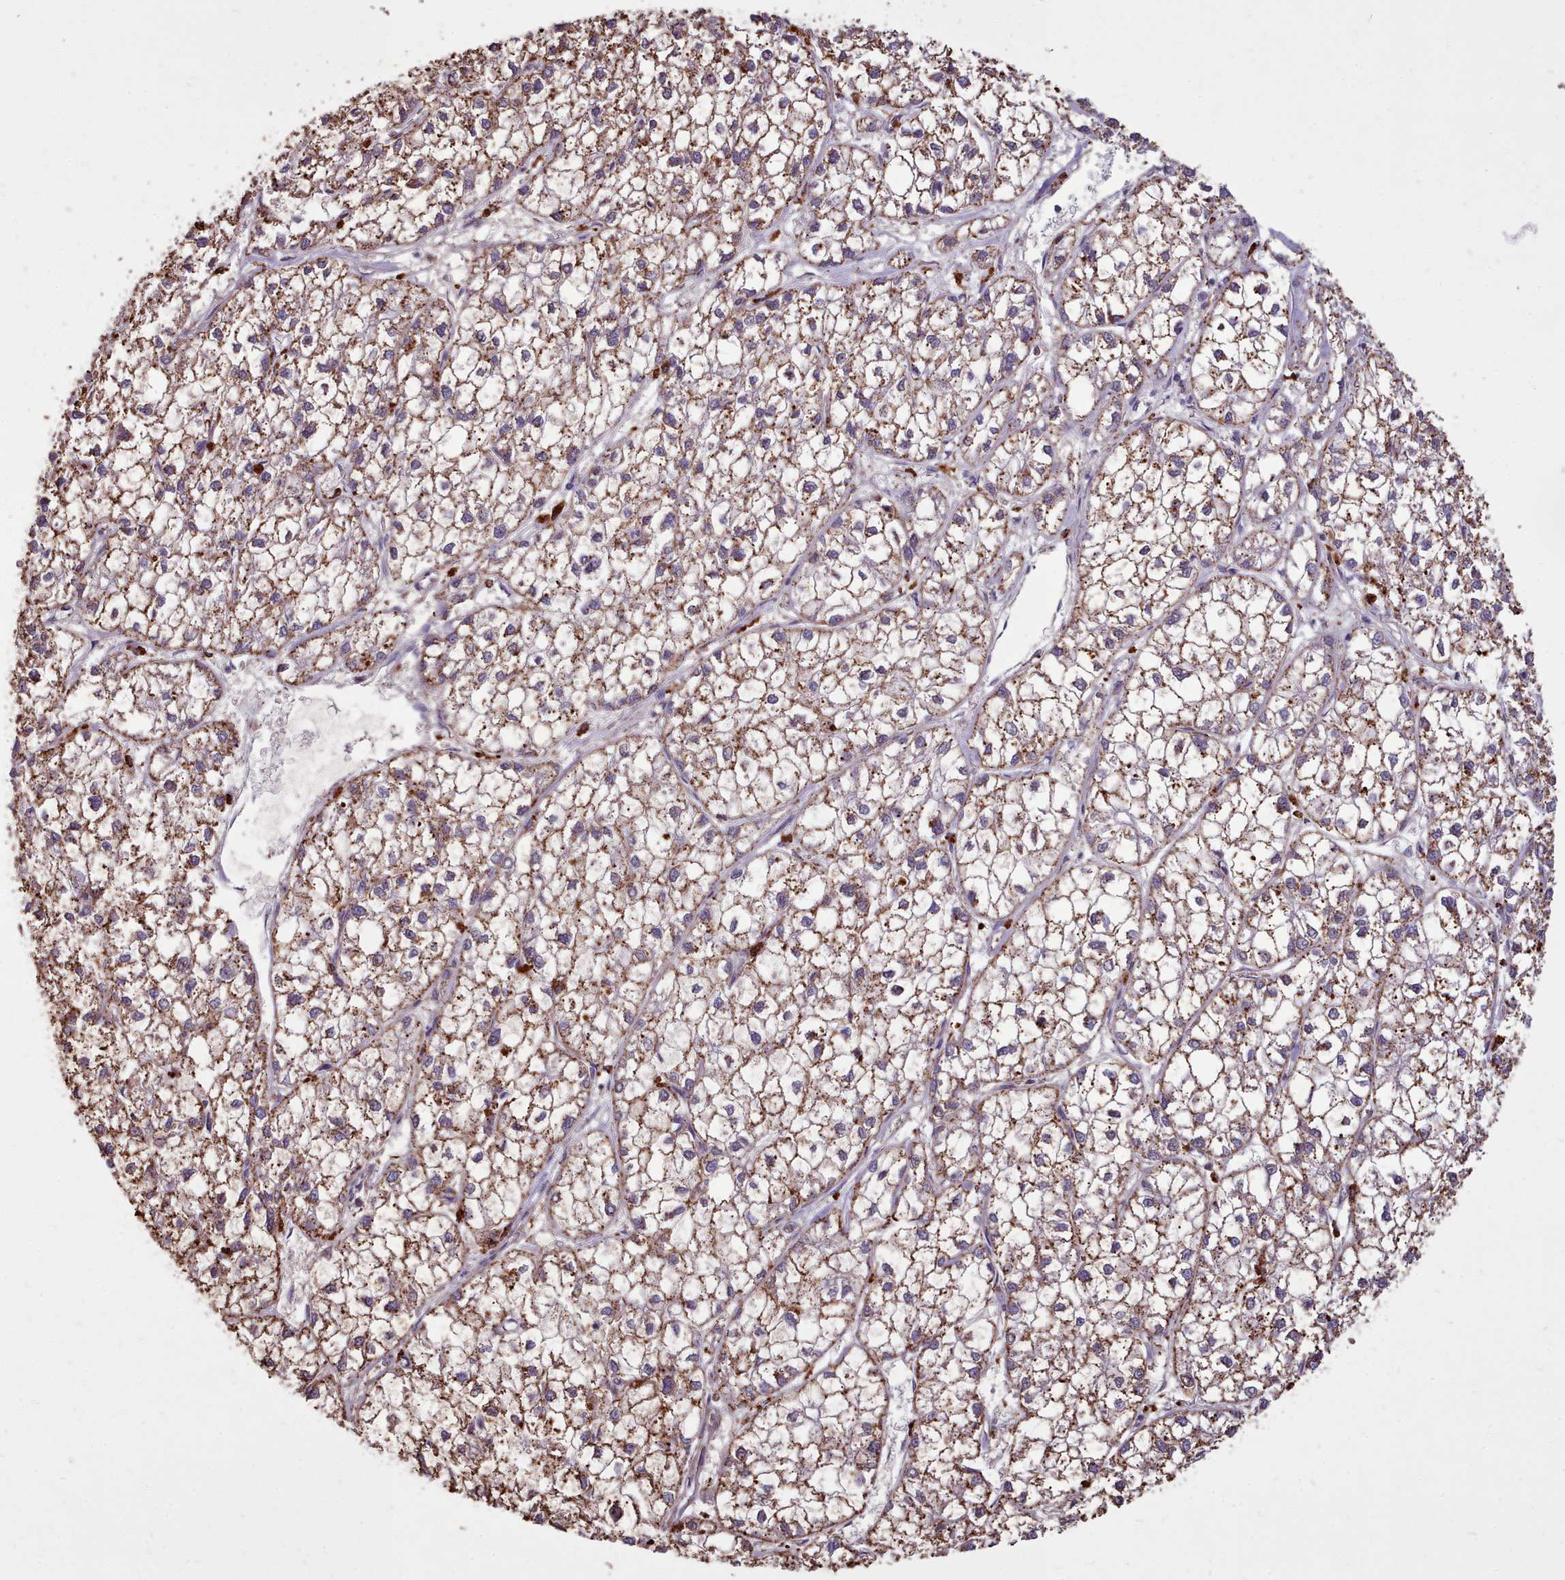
{"staining": {"intensity": "moderate", "quantity": ">75%", "location": "cytoplasmic/membranous"}, "tissue": "liver cancer", "cell_type": "Tumor cells", "image_type": "cancer", "snomed": [{"axis": "morphology", "description": "Carcinoma, Hepatocellular, NOS"}, {"axis": "topography", "description": "Liver"}], "caption": "Brown immunohistochemical staining in human hepatocellular carcinoma (liver) reveals moderate cytoplasmic/membranous staining in approximately >75% of tumor cells.", "gene": "PACSIN3", "patient": {"sex": "female", "age": 43}}